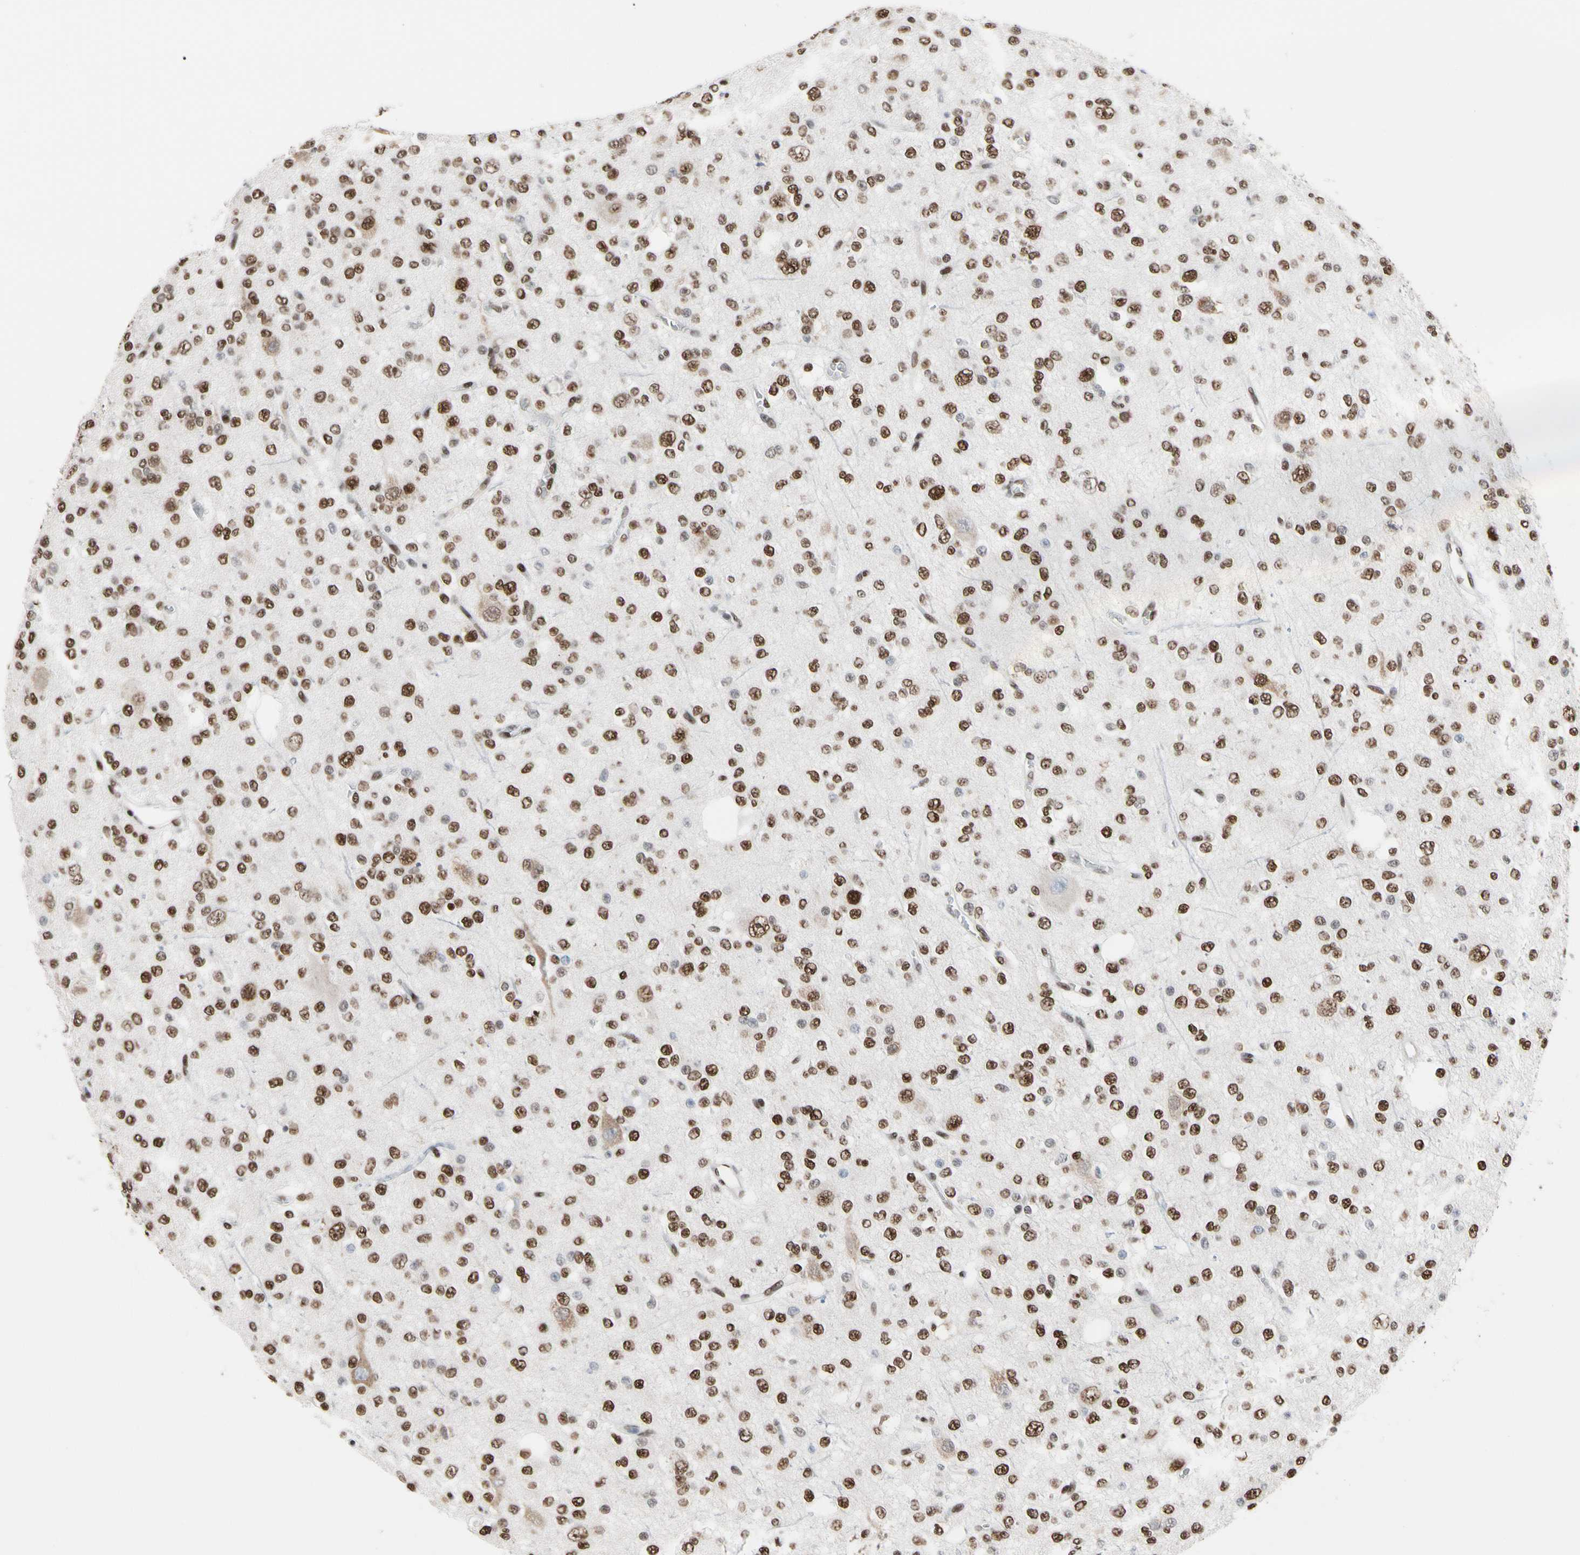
{"staining": {"intensity": "moderate", "quantity": ">75%", "location": "nuclear"}, "tissue": "glioma", "cell_type": "Tumor cells", "image_type": "cancer", "snomed": [{"axis": "morphology", "description": "Glioma, malignant, Low grade"}, {"axis": "topography", "description": "Brain"}], "caption": "Immunohistochemical staining of malignant glioma (low-grade) exhibits moderate nuclear protein staining in approximately >75% of tumor cells.", "gene": "FAM98B", "patient": {"sex": "male", "age": 38}}